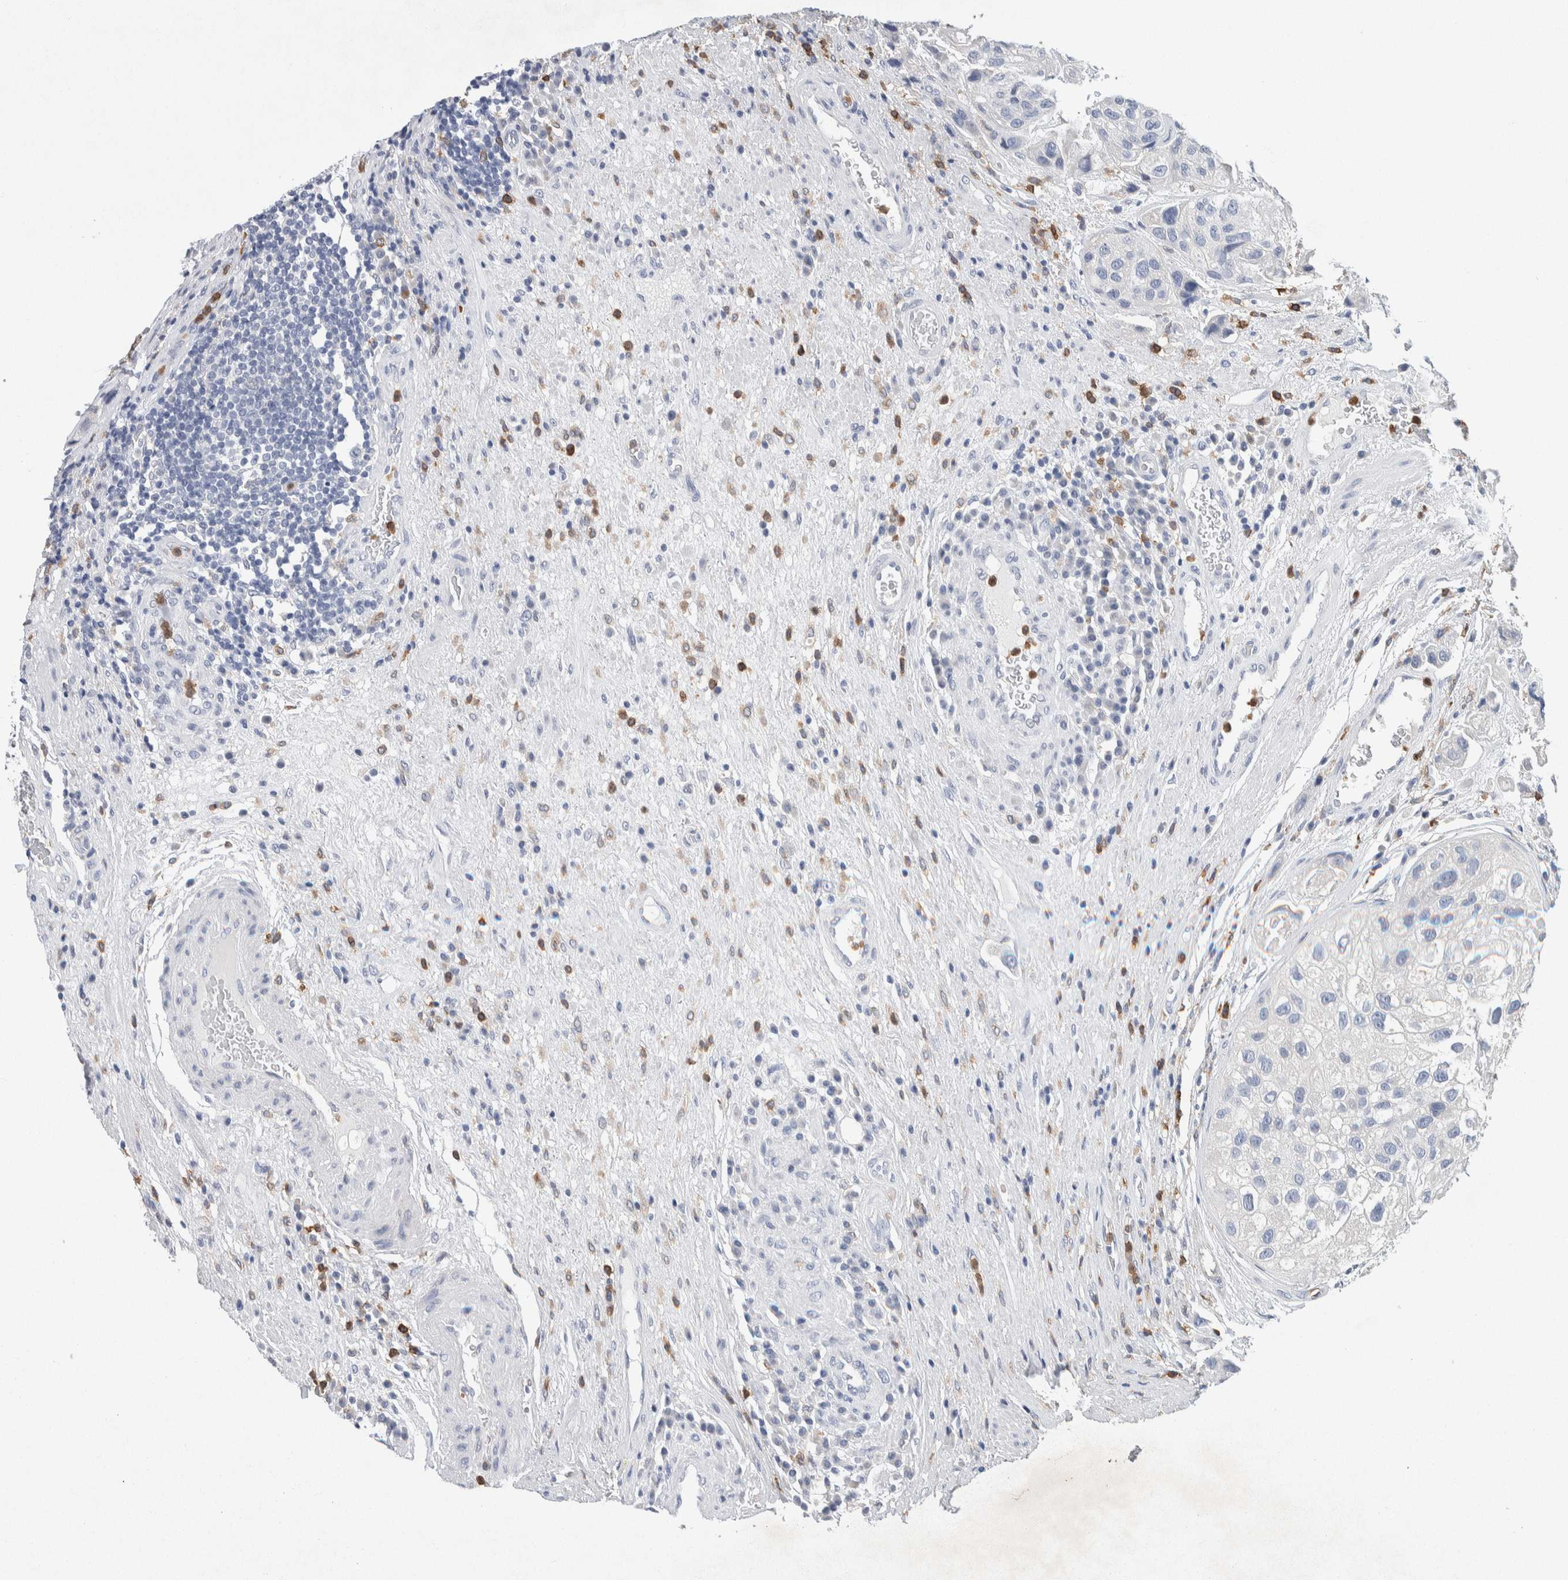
{"staining": {"intensity": "negative", "quantity": "none", "location": "none"}, "tissue": "urothelial cancer", "cell_type": "Tumor cells", "image_type": "cancer", "snomed": [{"axis": "morphology", "description": "Urothelial carcinoma, High grade"}, {"axis": "topography", "description": "Urinary bladder"}], "caption": "This is a histopathology image of immunohistochemistry (IHC) staining of urothelial cancer, which shows no expression in tumor cells.", "gene": "NCF2", "patient": {"sex": "female", "age": 64}}